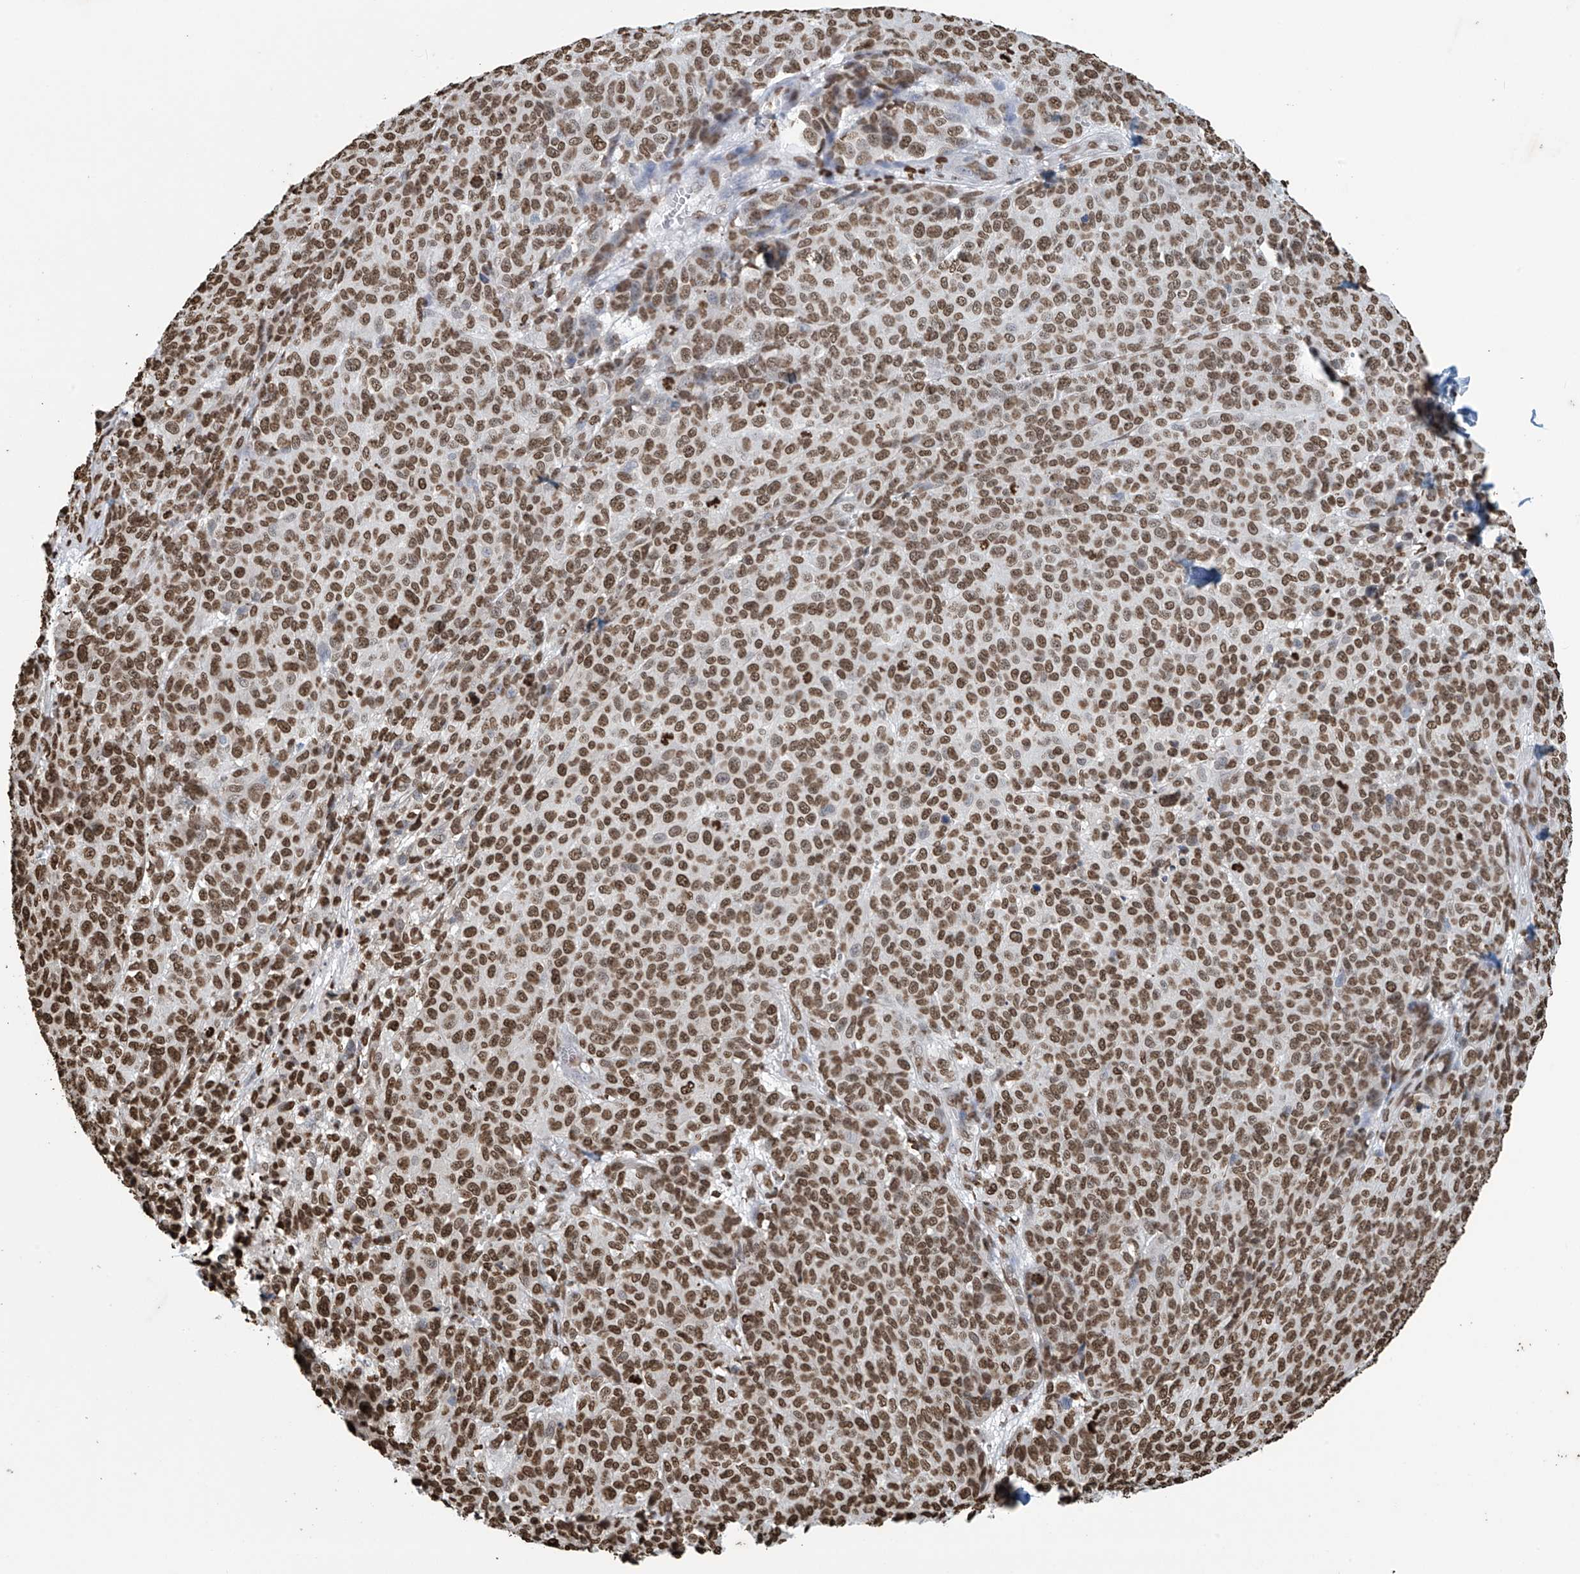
{"staining": {"intensity": "moderate", "quantity": ">75%", "location": "nuclear"}, "tissue": "melanoma", "cell_type": "Tumor cells", "image_type": "cancer", "snomed": [{"axis": "morphology", "description": "Malignant melanoma, NOS"}, {"axis": "topography", "description": "Skin"}], "caption": "The micrograph shows staining of melanoma, revealing moderate nuclear protein staining (brown color) within tumor cells.", "gene": "DPPA2", "patient": {"sex": "male", "age": 49}}